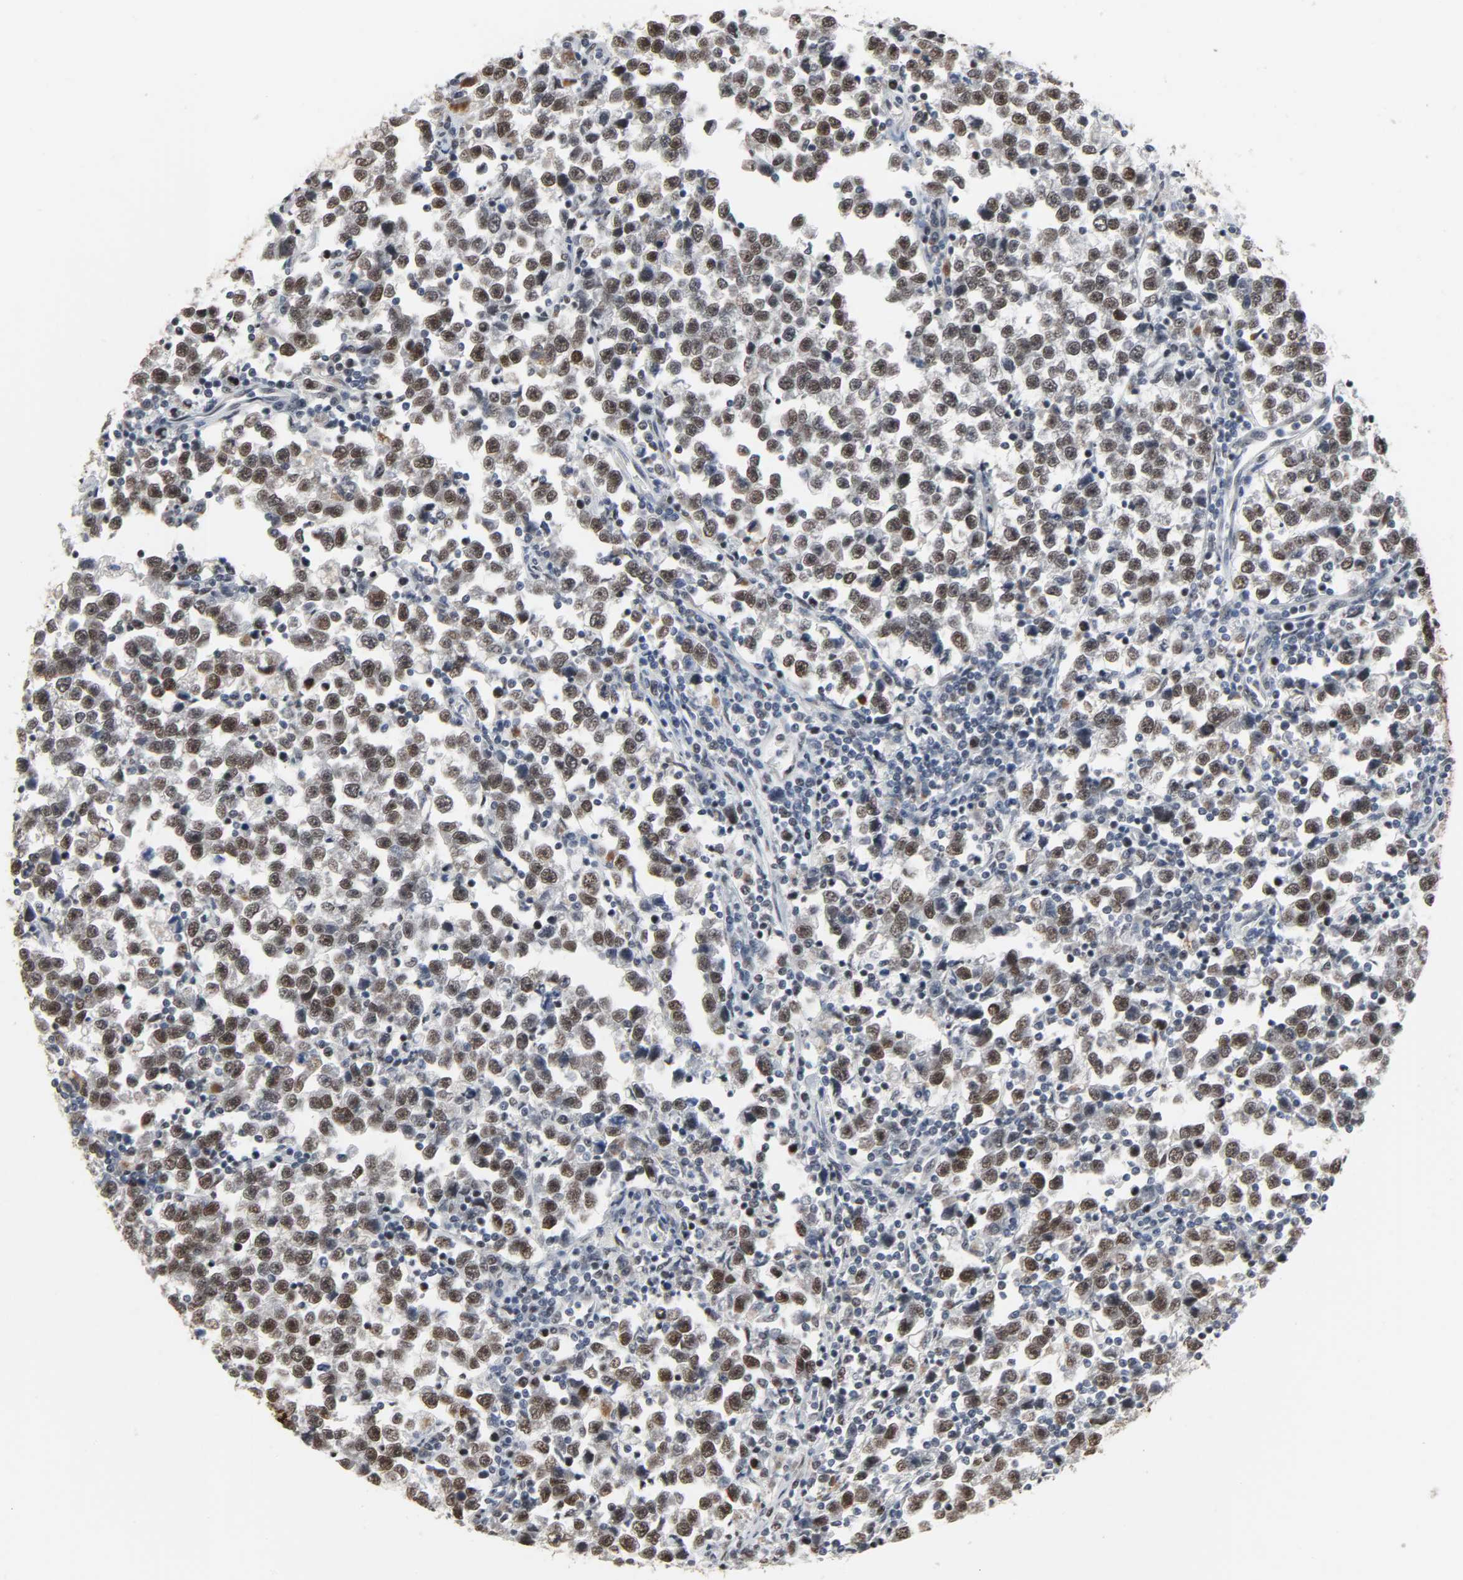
{"staining": {"intensity": "weak", "quantity": ">75%", "location": "nuclear"}, "tissue": "testis cancer", "cell_type": "Tumor cells", "image_type": "cancer", "snomed": [{"axis": "morphology", "description": "Seminoma, NOS"}, {"axis": "topography", "description": "Testis"}], "caption": "IHC (DAB (3,3'-diaminobenzidine)) staining of human testis cancer (seminoma) displays weak nuclear protein positivity in approximately >75% of tumor cells.", "gene": "DAZAP1", "patient": {"sex": "male", "age": 43}}